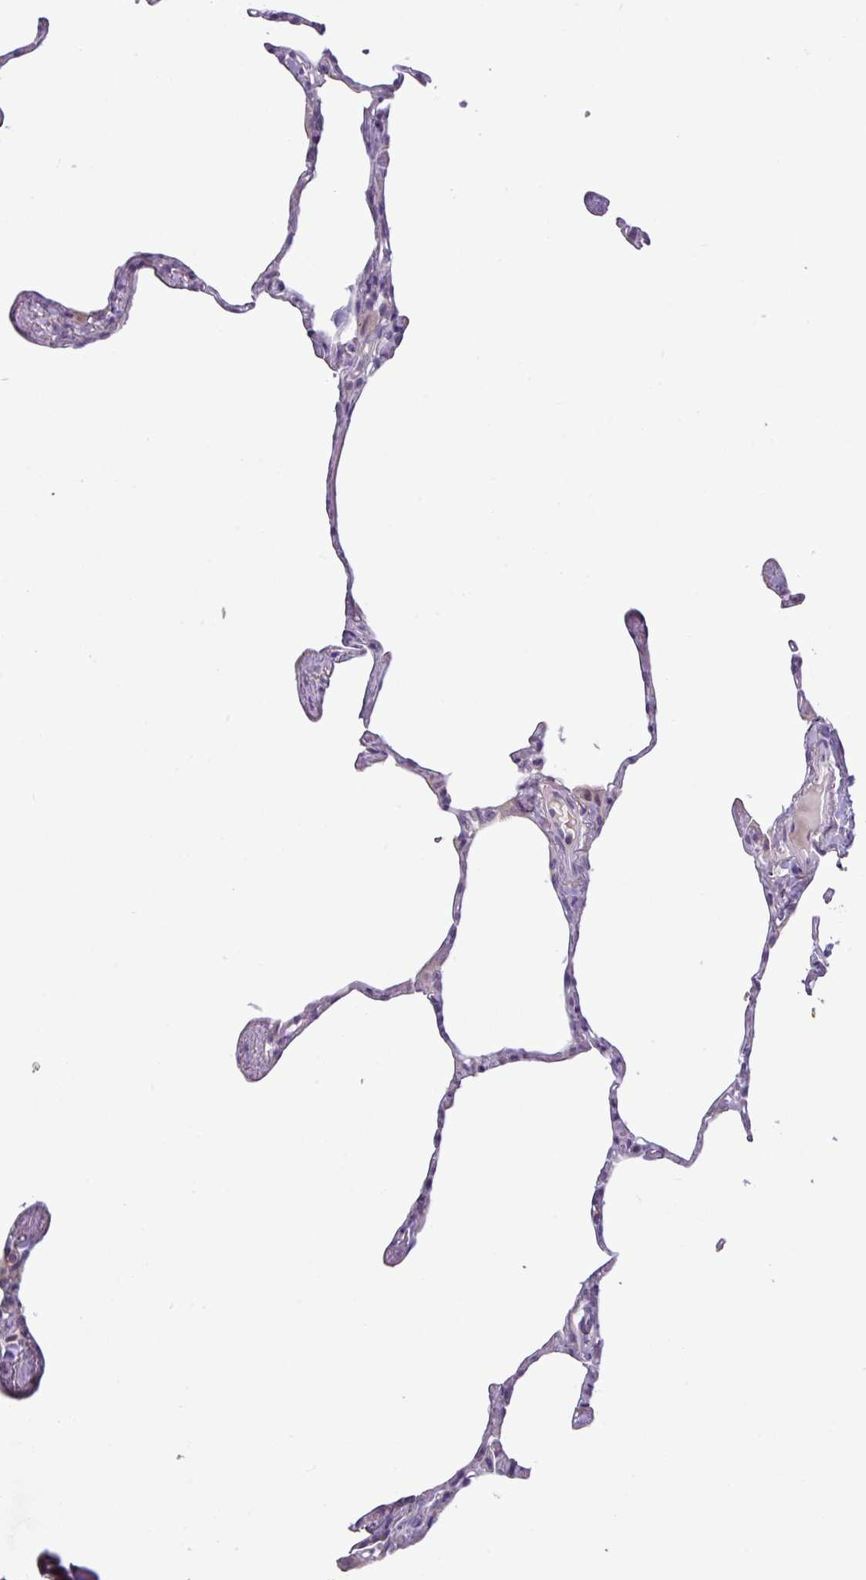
{"staining": {"intensity": "weak", "quantity": "25%-75%", "location": "nuclear"}, "tissue": "lung", "cell_type": "Alveolar cells", "image_type": "normal", "snomed": [{"axis": "morphology", "description": "Normal tissue, NOS"}, {"axis": "topography", "description": "Lung"}], "caption": "This is a histology image of IHC staining of benign lung, which shows weak staining in the nuclear of alveolar cells.", "gene": "PNLDC1", "patient": {"sex": "male", "age": 65}}